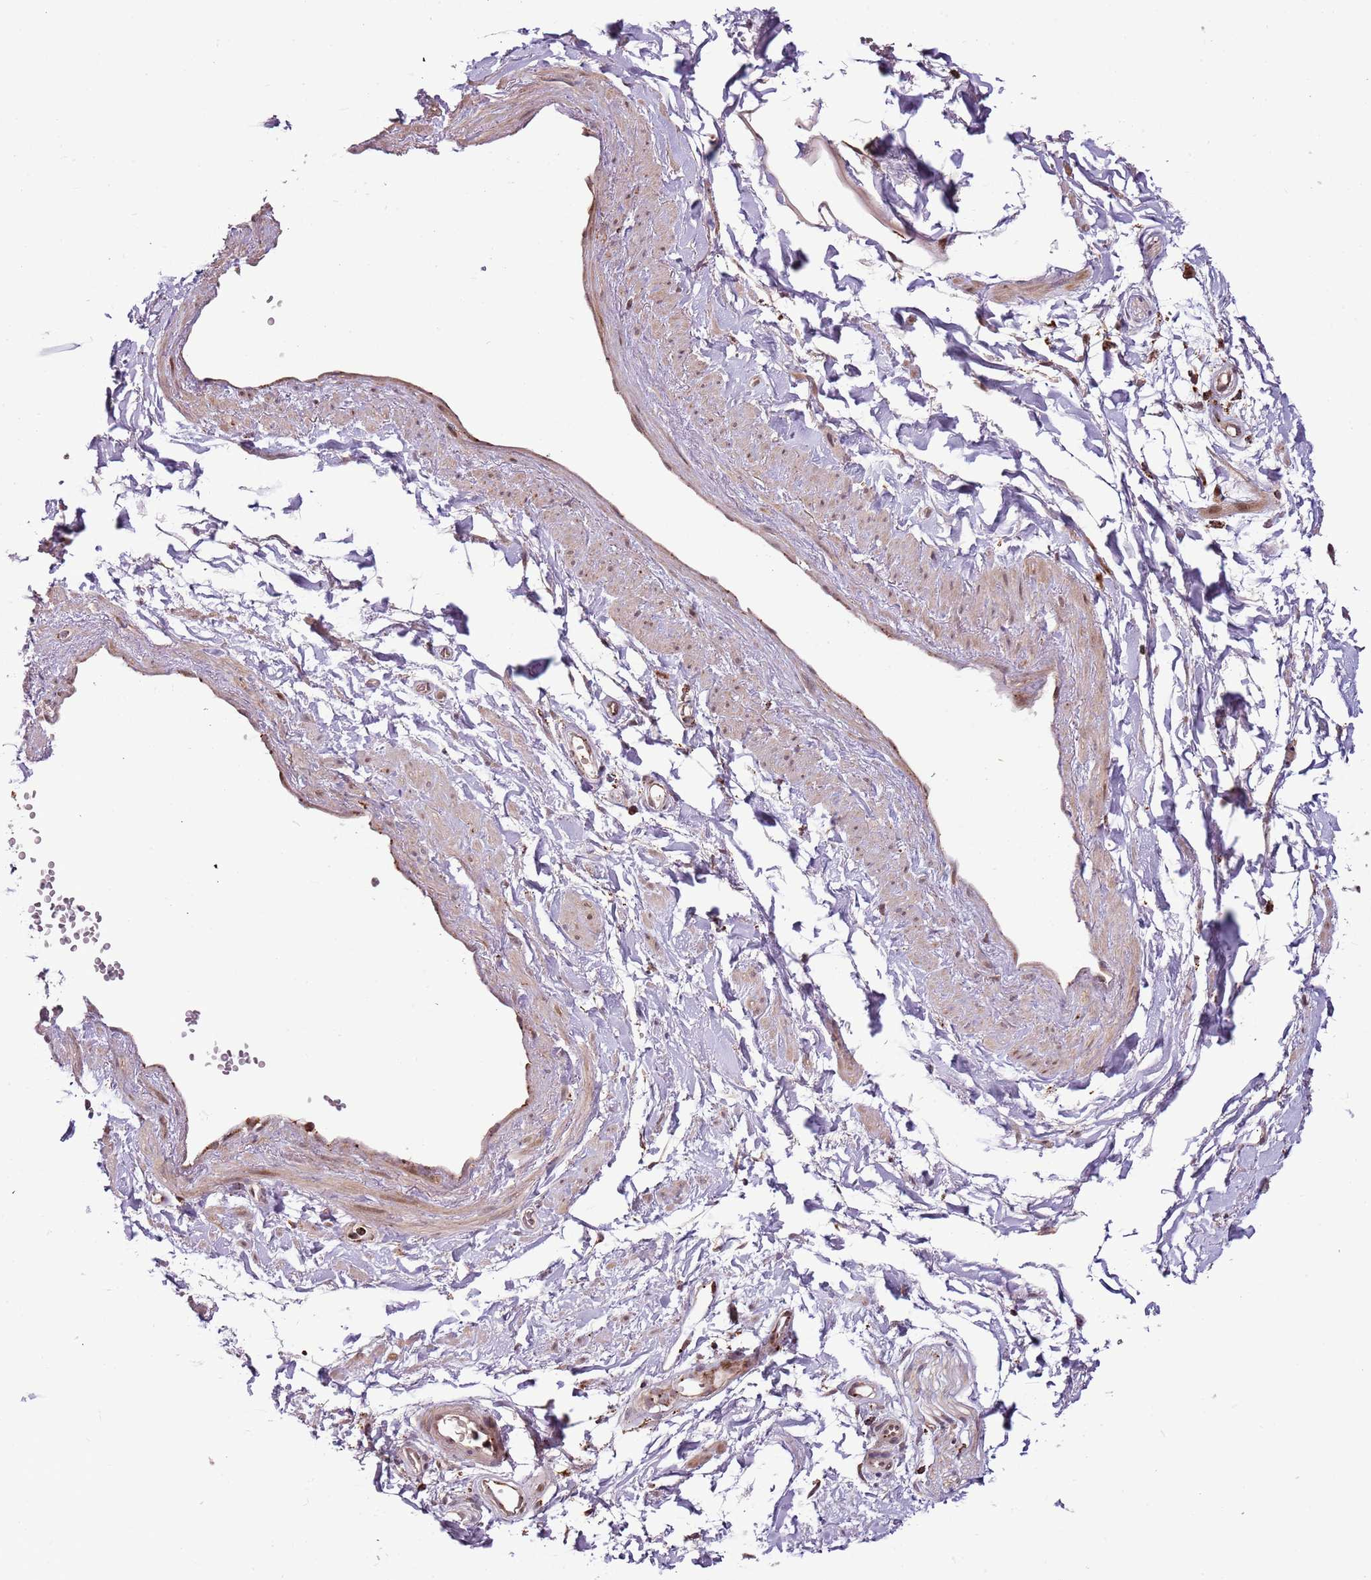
{"staining": {"intensity": "negative", "quantity": "none", "location": "none"}, "tissue": "adipose tissue", "cell_type": "Adipocytes", "image_type": "normal", "snomed": [{"axis": "morphology", "description": "Normal tissue, NOS"}, {"axis": "topography", "description": "Soft tissue"}, {"axis": "topography", "description": "Adipose tissue"}, {"axis": "topography", "description": "Vascular tissue"}, {"axis": "topography", "description": "Peripheral nerve tissue"}], "caption": "Immunohistochemistry (IHC) micrograph of unremarkable adipose tissue: human adipose tissue stained with DAB demonstrates no significant protein expression in adipocytes.", "gene": "ULK3", "patient": {"sex": "male", "age": 74}}